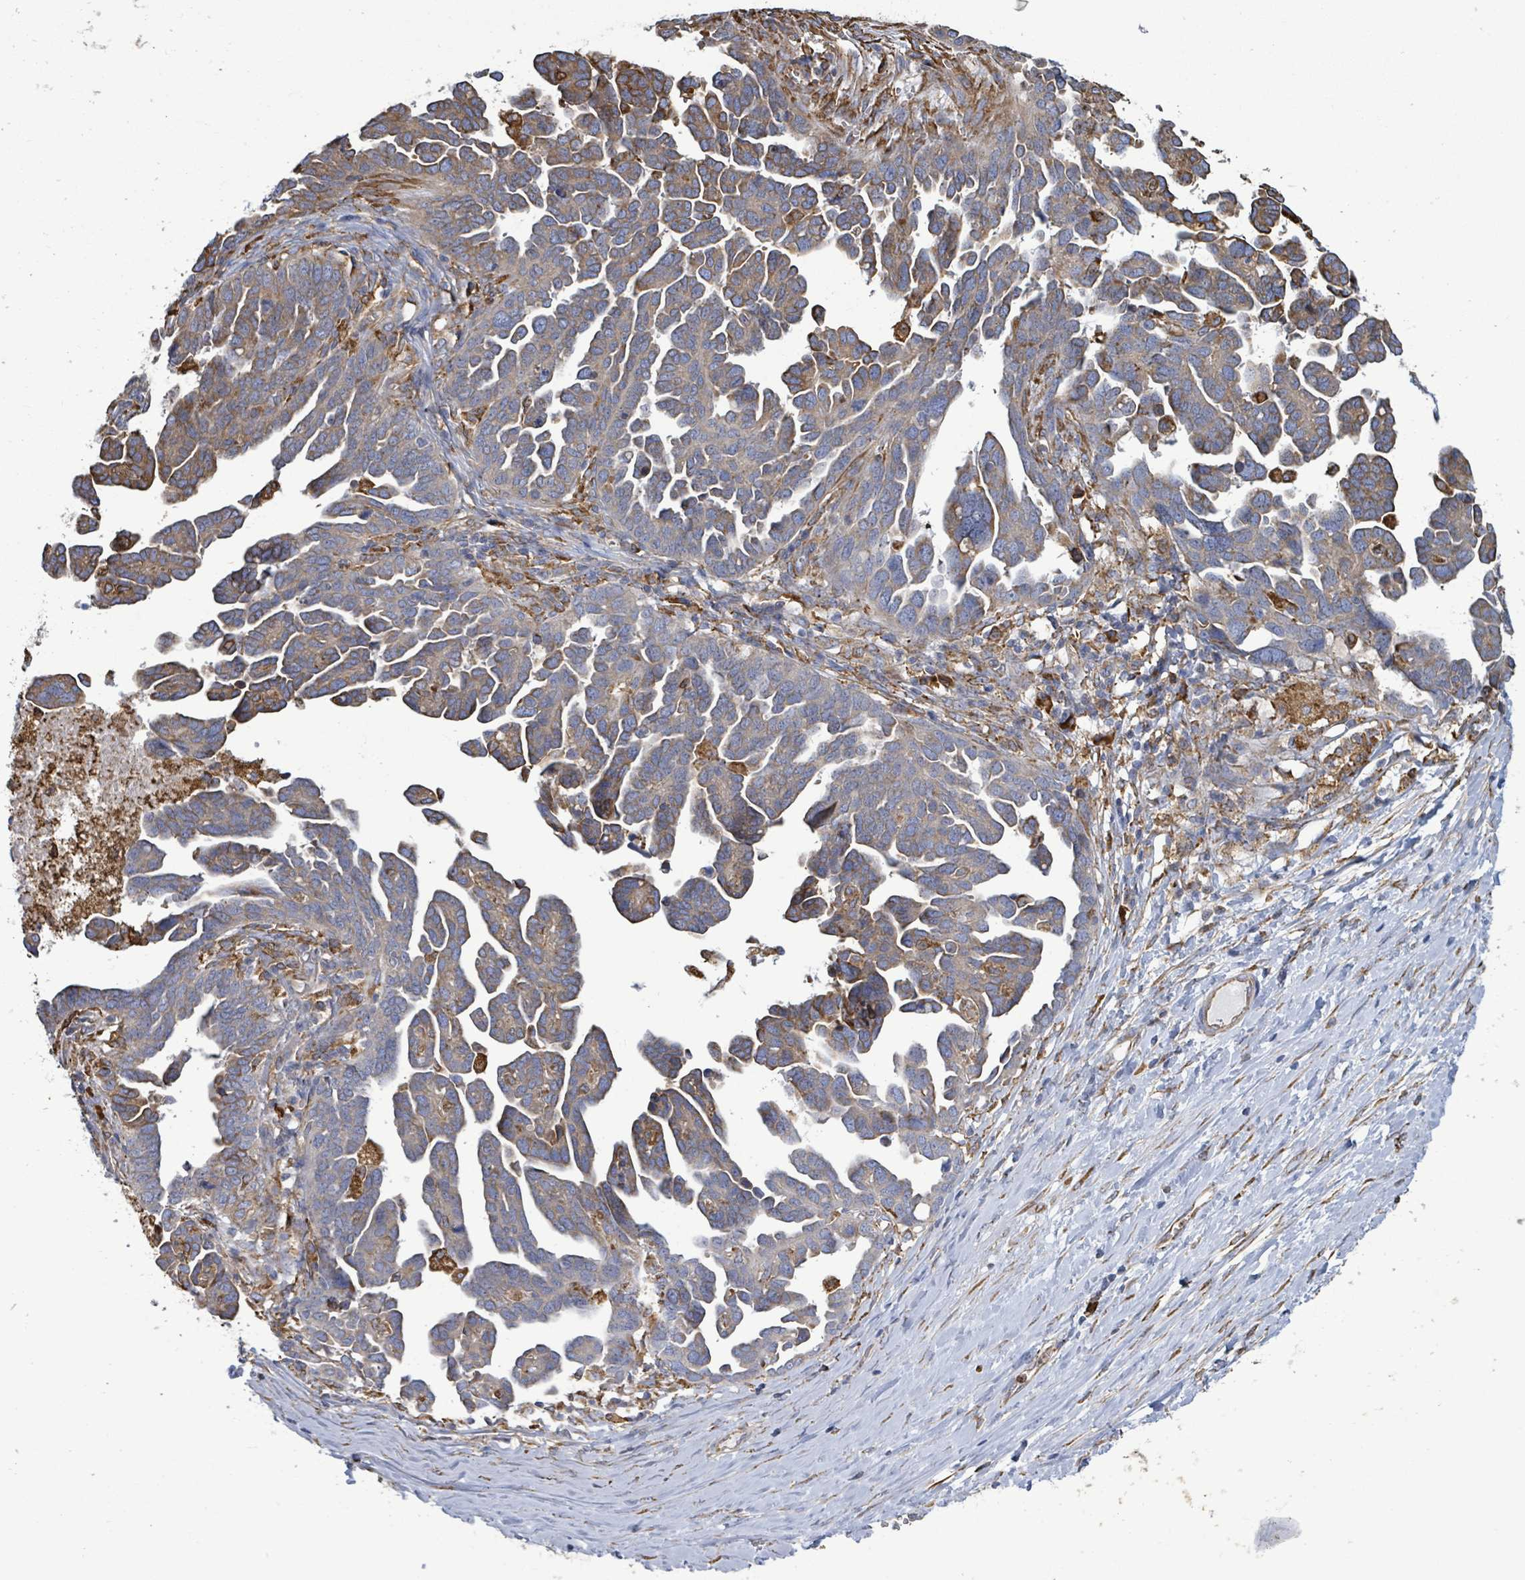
{"staining": {"intensity": "moderate", "quantity": ">75%", "location": "cytoplasmic/membranous"}, "tissue": "ovarian cancer", "cell_type": "Tumor cells", "image_type": "cancer", "snomed": [{"axis": "morphology", "description": "Cystadenocarcinoma, serous, NOS"}, {"axis": "topography", "description": "Ovary"}], "caption": "Serous cystadenocarcinoma (ovarian) tissue displays moderate cytoplasmic/membranous expression in about >75% of tumor cells, visualized by immunohistochemistry.", "gene": "RFPL4A", "patient": {"sex": "female", "age": 54}}